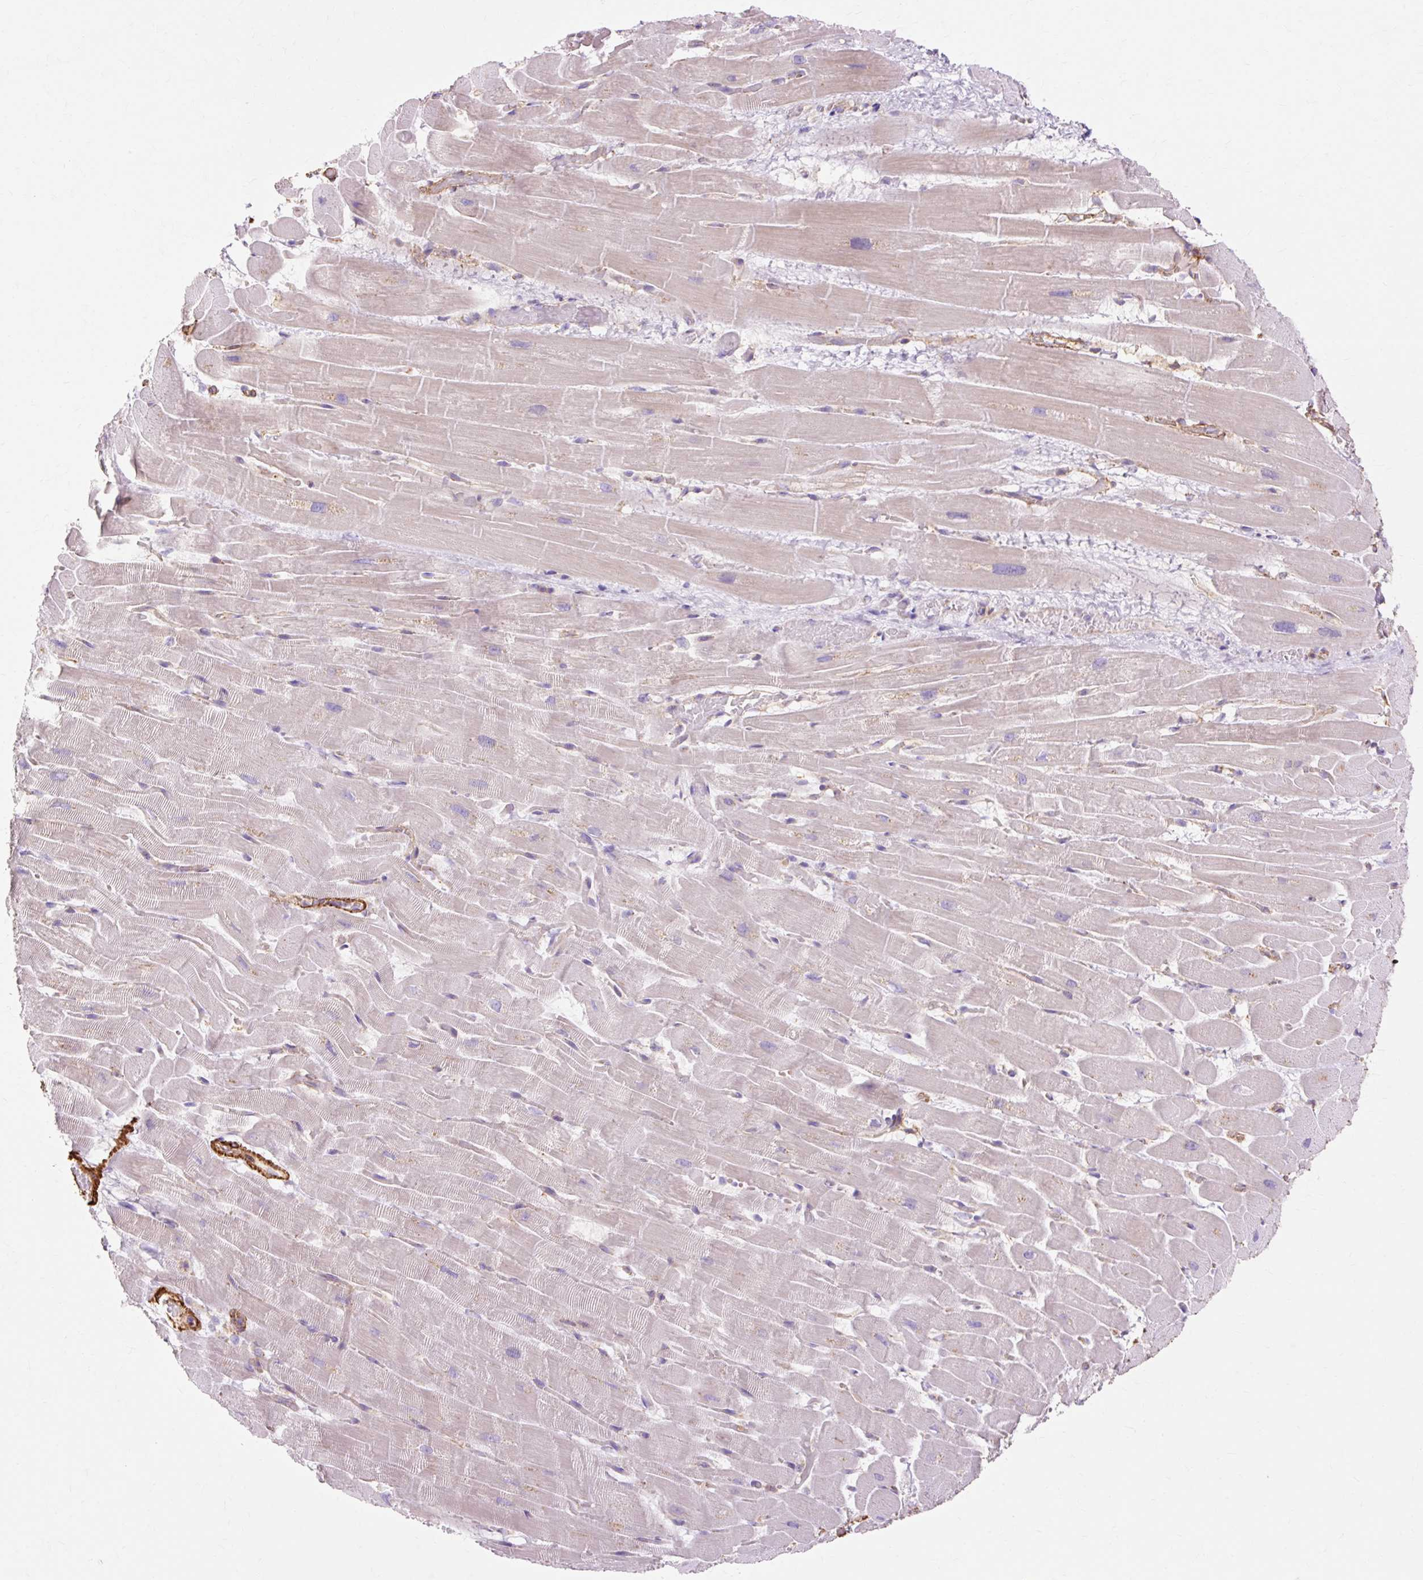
{"staining": {"intensity": "negative", "quantity": "none", "location": "none"}, "tissue": "heart muscle", "cell_type": "Cardiomyocytes", "image_type": "normal", "snomed": [{"axis": "morphology", "description": "Normal tissue, NOS"}, {"axis": "topography", "description": "Heart"}], "caption": "Immunohistochemistry (IHC) histopathology image of unremarkable heart muscle: human heart muscle stained with DAB (3,3'-diaminobenzidine) shows no significant protein staining in cardiomyocytes.", "gene": "TBC1D2B", "patient": {"sex": "male", "age": 37}}